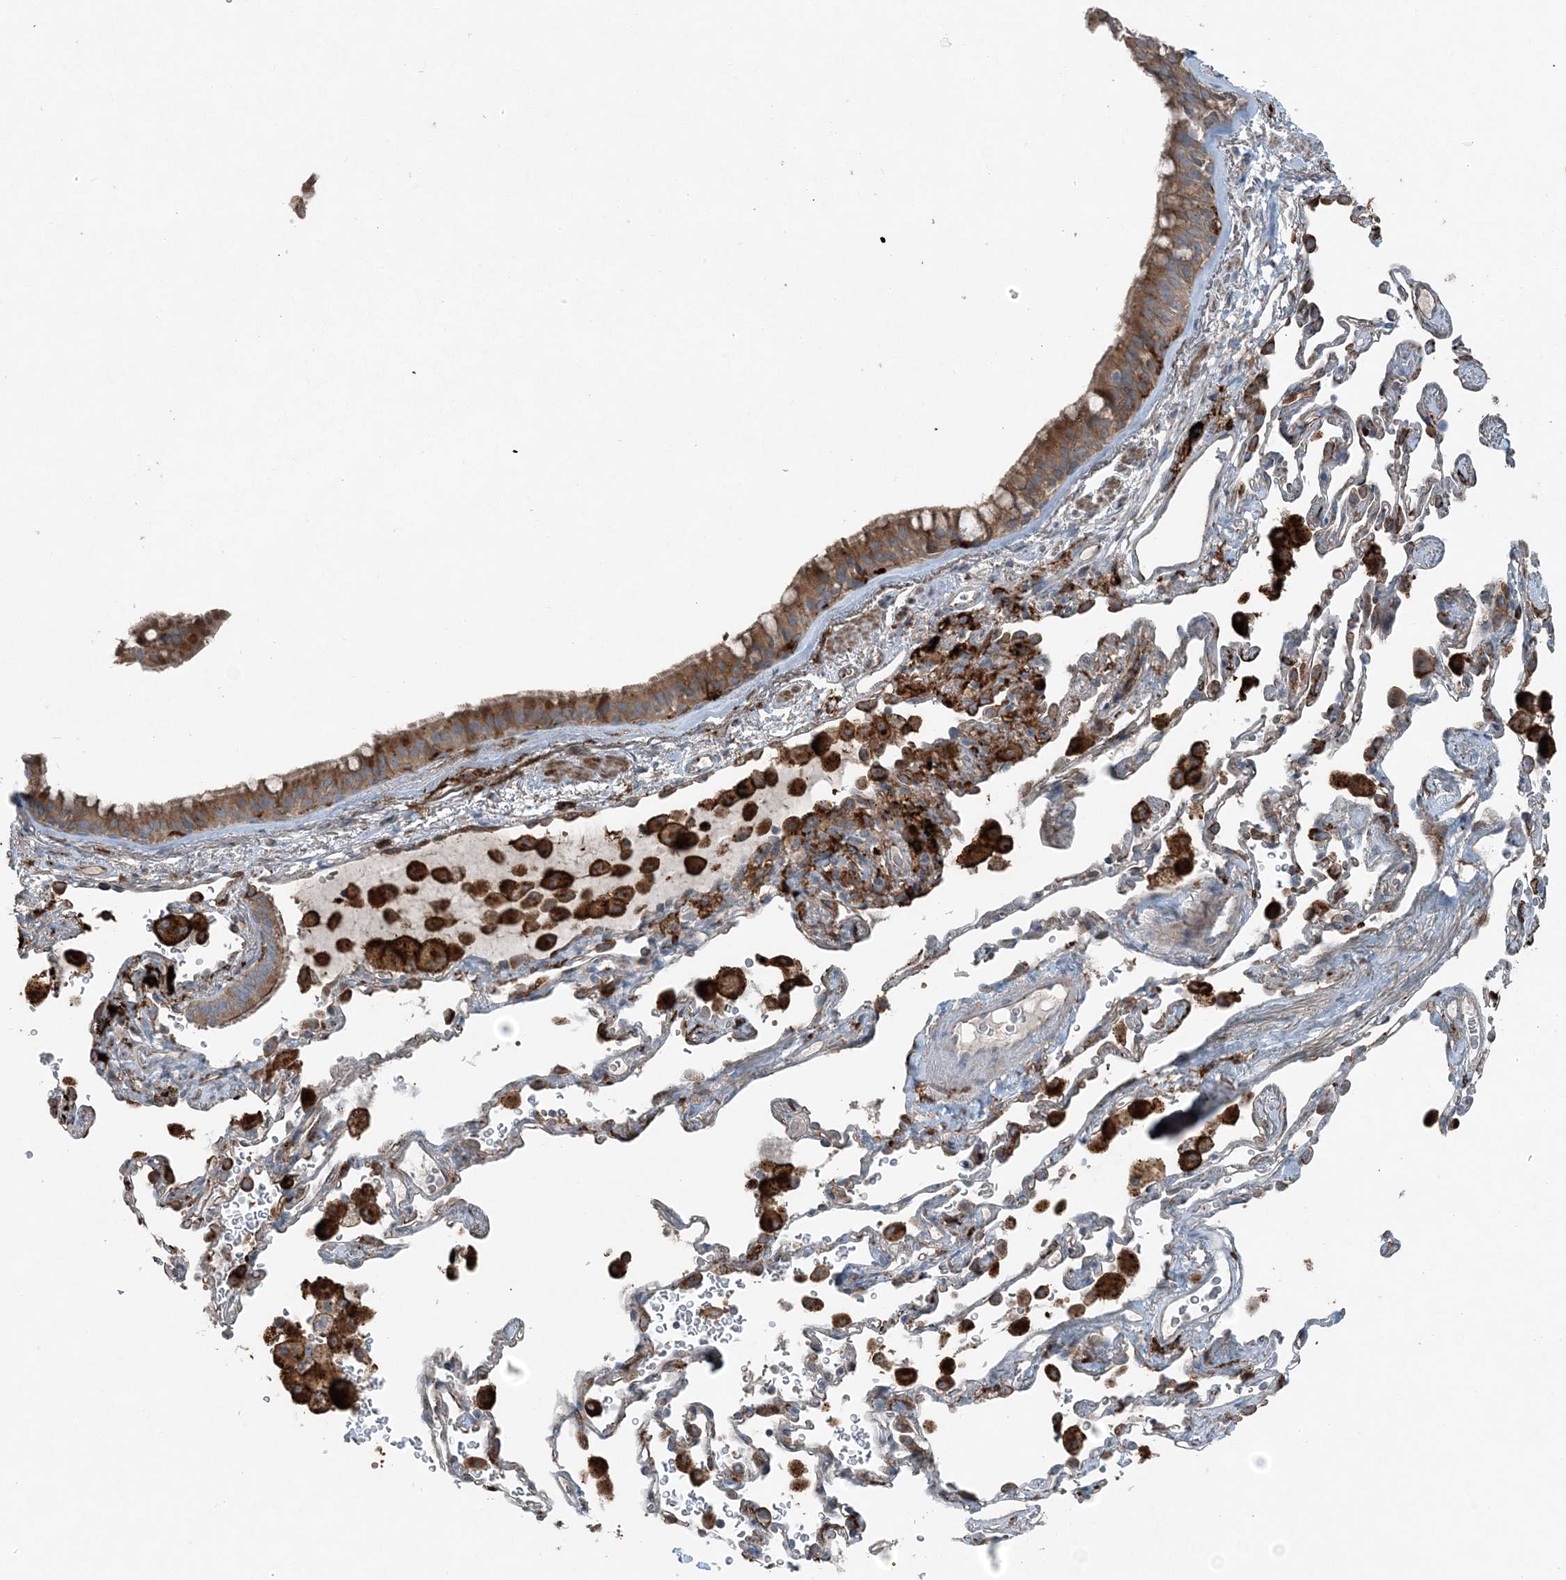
{"staining": {"intensity": "moderate", "quantity": ">75%", "location": "cytoplasmic/membranous"}, "tissue": "bronchus", "cell_type": "Respiratory epithelial cells", "image_type": "normal", "snomed": [{"axis": "morphology", "description": "Normal tissue, NOS"}, {"axis": "morphology", "description": "Adenocarcinoma, NOS"}, {"axis": "topography", "description": "Bronchus"}, {"axis": "topography", "description": "Lung"}], "caption": "Immunohistochemical staining of benign human bronchus exhibits >75% levels of moderate cytoplasmic/membranous protein expression in about >75% of respiratory epithelial cells. (DAB (3,3'-diaminobenzidine) IHC, brown staining for protein, blue staining for nuclei).", "gene": "KY", "patient": {"sex": "male", "age": 54}}